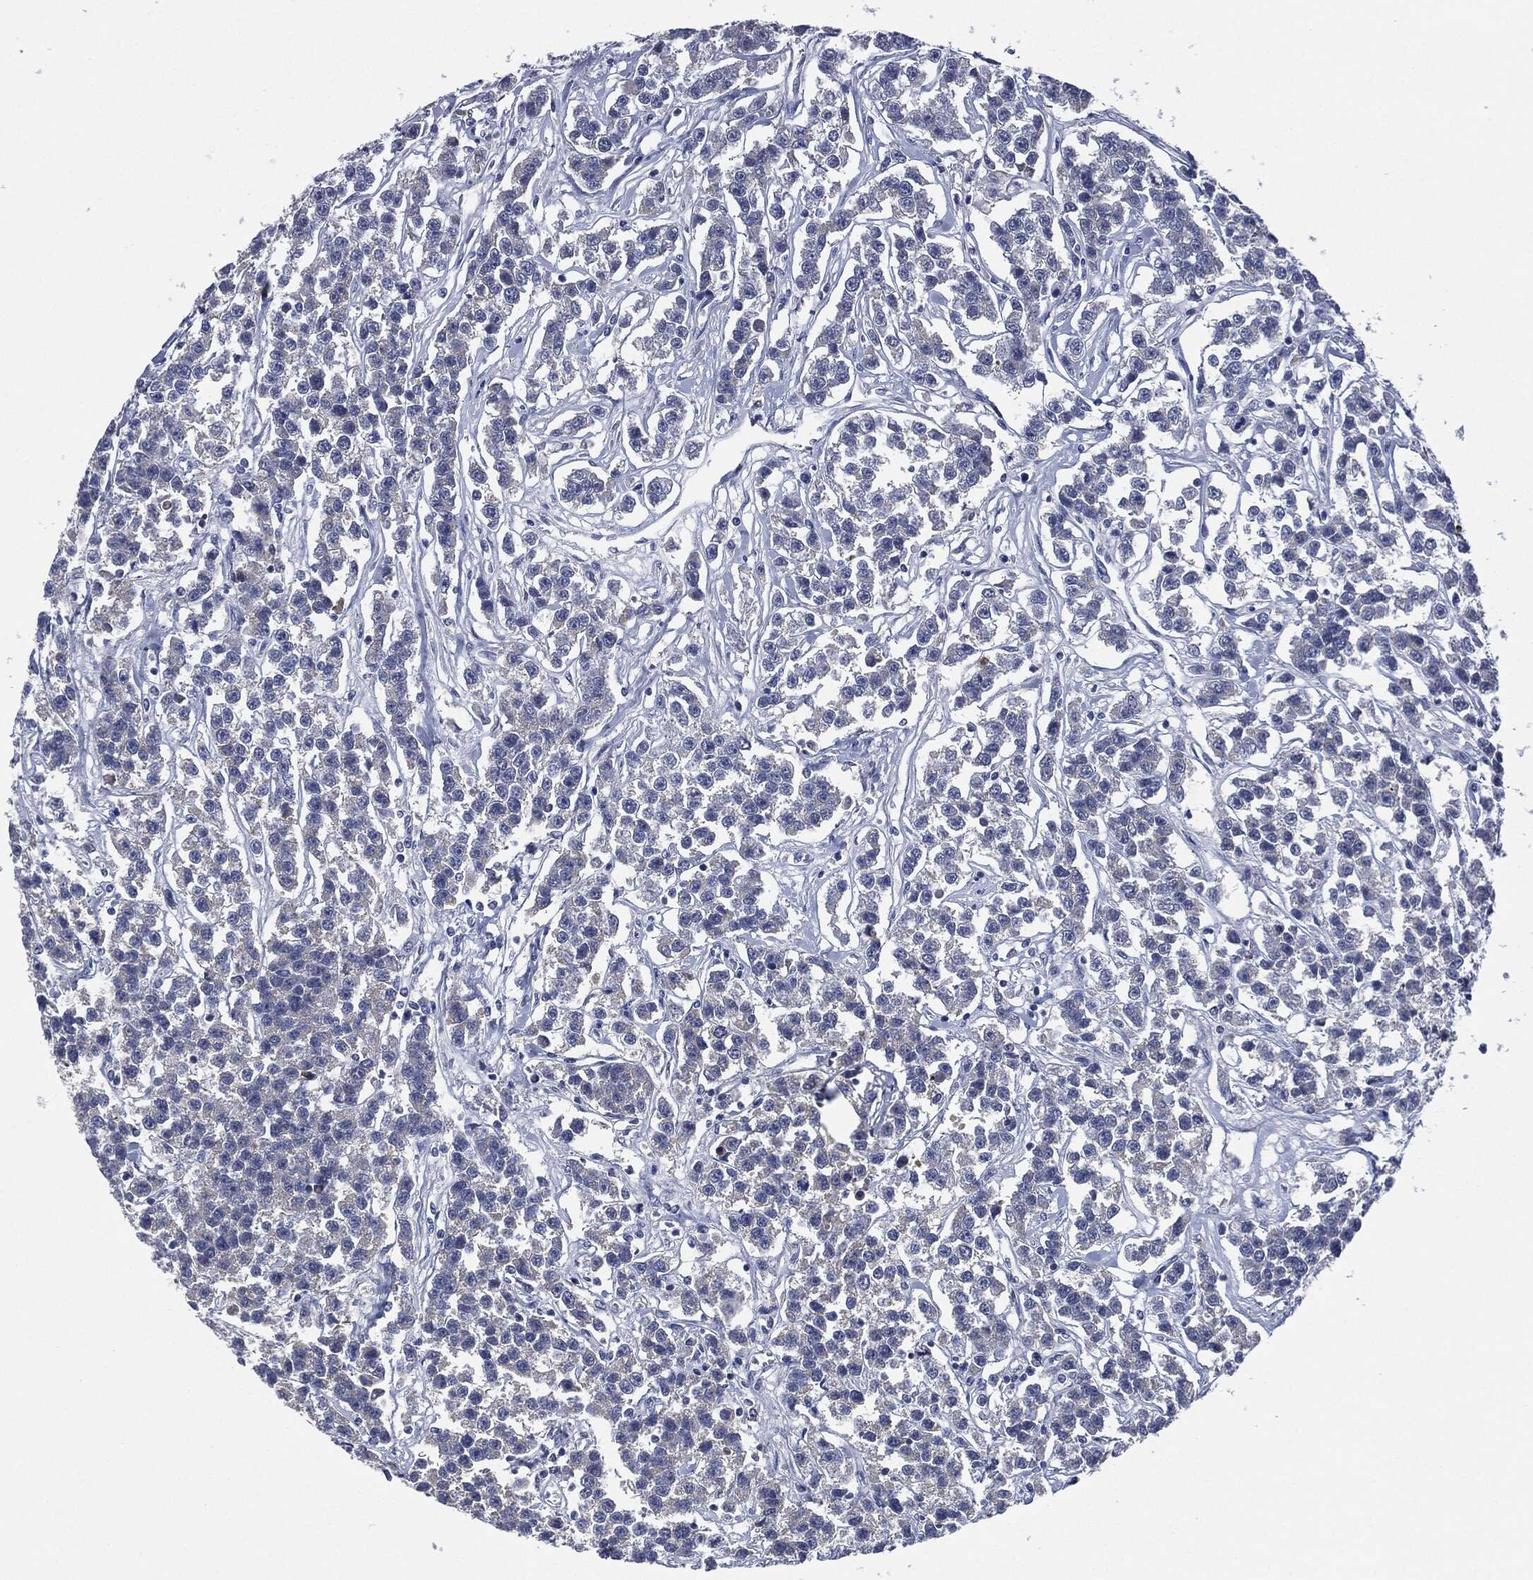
{"staining": {"intensity": "negative", "quantity": "none", "location": "none"}, "tissue": "testis cancer", "cell_type": "Tumor cells", "image_type": "cancer", "snomed": [{"axis": "morphology", "description": "Seminoma, NOS"}, {"axis": "topography", "description": "Testis"}], "caption": "IHC of human testis cancer exhibits no expression in tumor cells. (DAB (3,3'-diaminobenzidine) immunohistochemistry, high magnification).", "gene": "SIGLEC9", "patient": {"sex": "male", "age": 59}}